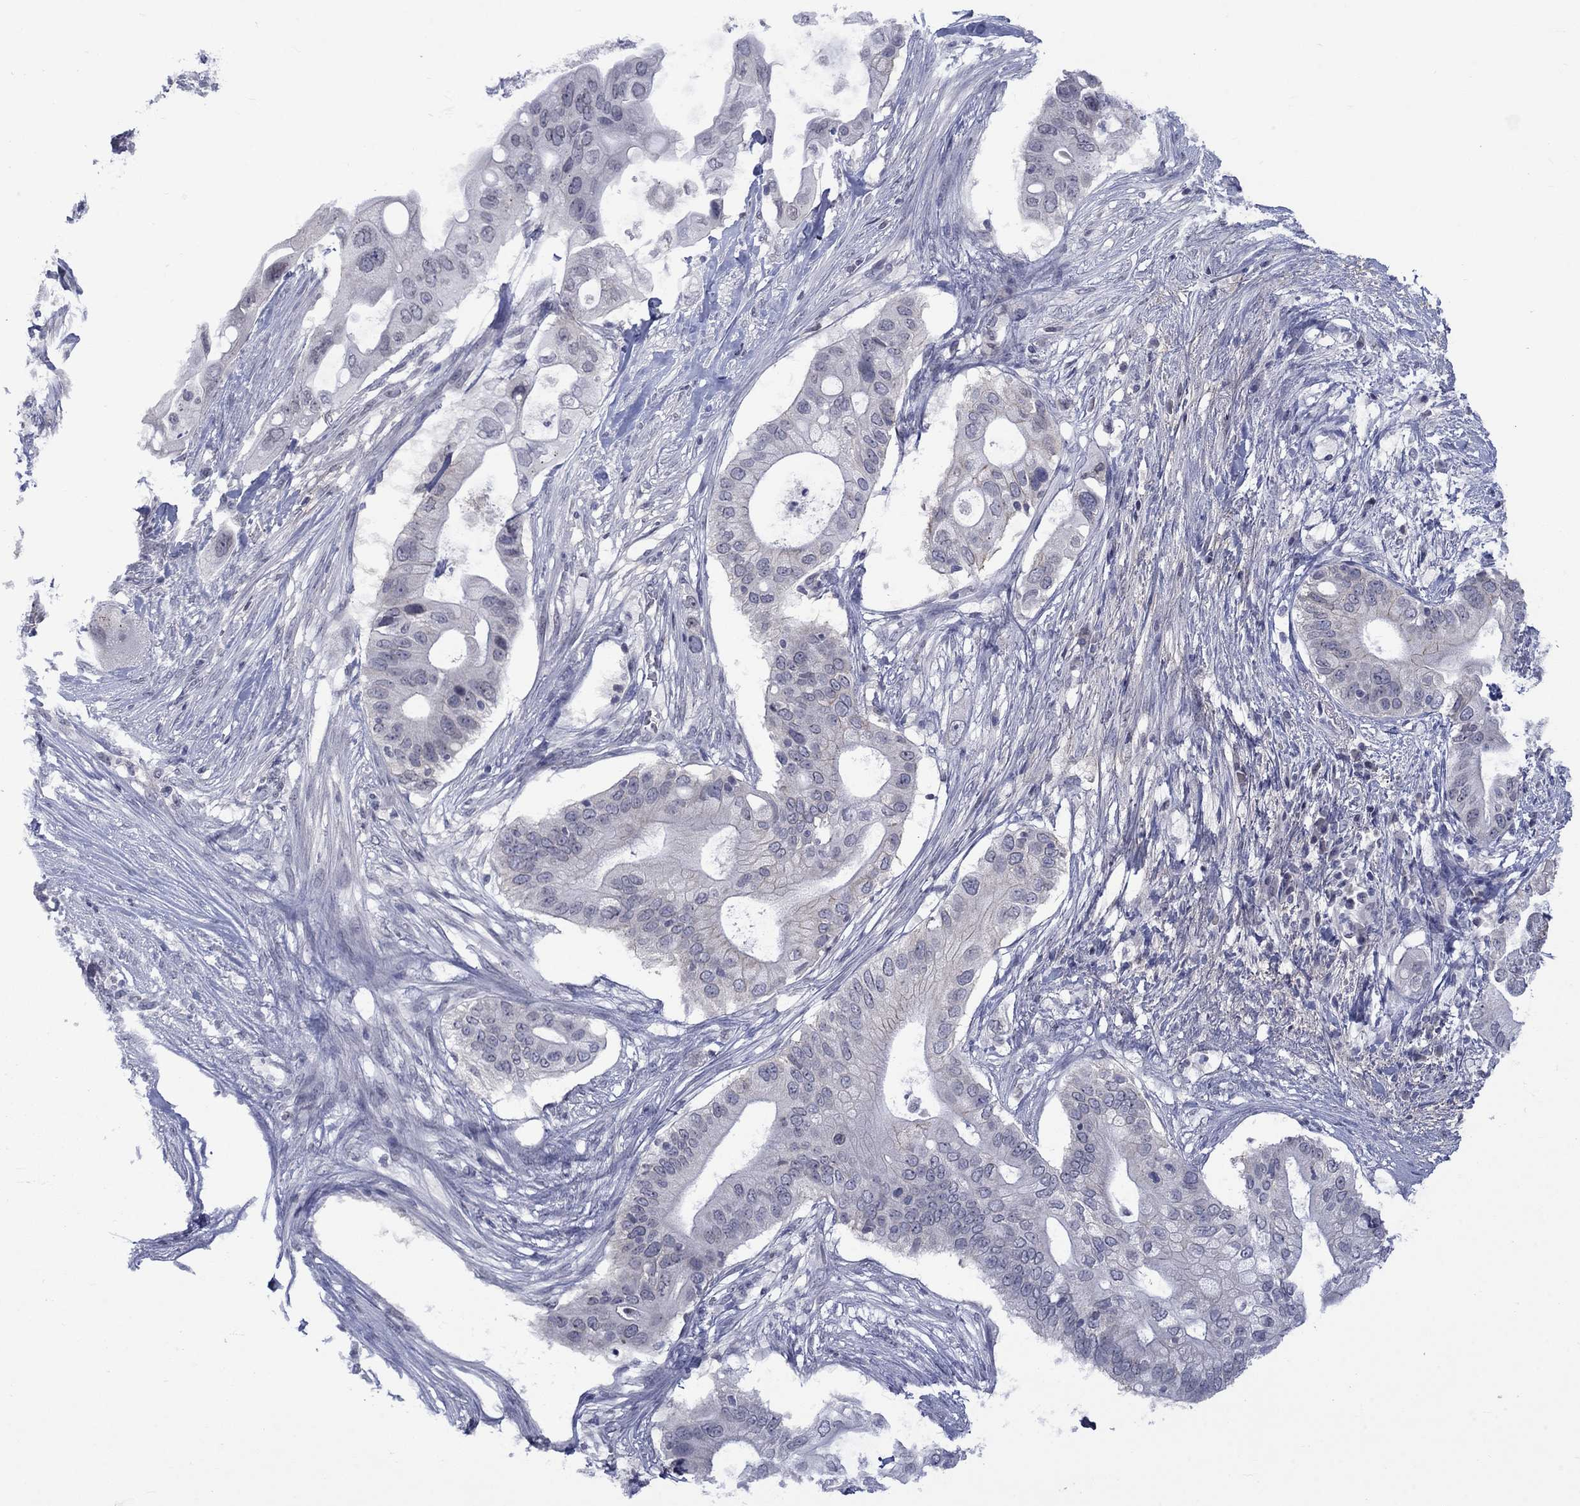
{"staining": {"intensity": "negative", "quantity": "none", "location": "none"}, "tissue": "pancreatic cancer", "cell_type": "Tumor cells", "image_type": "cancer", "snomed": [{"axis": "morphology", "description": "Adenocarcinoma, NOS"}, {"axis": "topography", "description": "Pancreas"}], "caption": "Human pancreatic cancer (adenocarcinoma) stained for a protein using immunohistochemistry (IHC) demonstrates no staining in tumor cells.", "gene": "NSMF", "patient": {"sex": "female", "age": 72}}